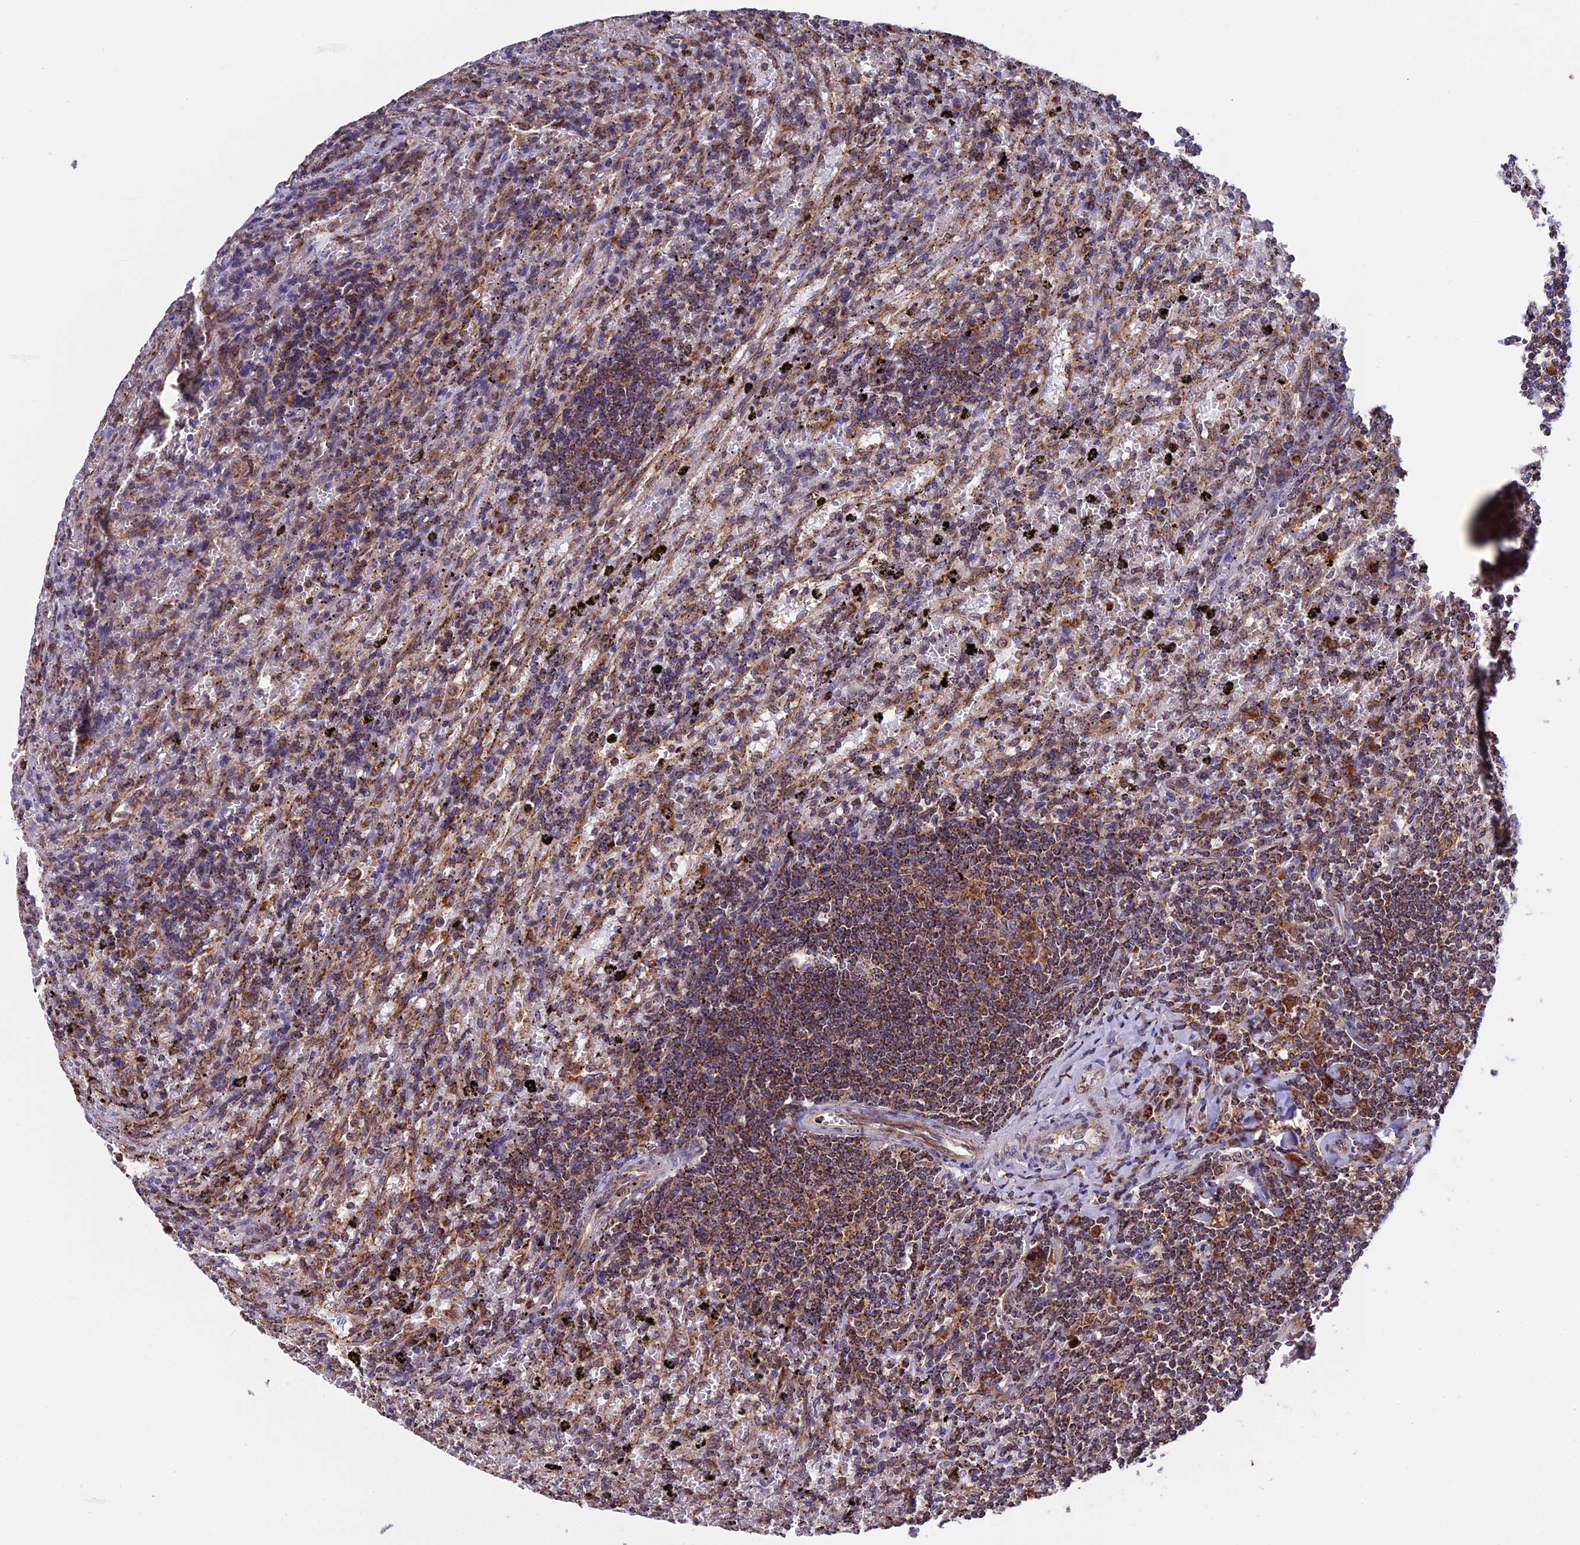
{"staining": {"intensity": "moderate", "quantity": ">75%", "location": "cytoplasmic/membranous"}, "tissue": "lymphoma", "cell_type": "Tumor cells", "image_type": "cancer", "snomed": [{"axis": "morphology", "description": "Malignant lymphoma, non-Hodgkin's type, Low grade"}, {"axis": "topography", "description": "Spleen"}], "caption": "Brown immunohistochemical staining in lymphoma displays moderate cytoplasmic/membranous staining in approximately >75% of tumor cells. The staining is performed using DAB brown chromogen to label protein expression. The nuclei are counter-stained blue using hematoxylin.", "gene": "SLC9A5", "patient": {"sex": "male", "age": 76}}